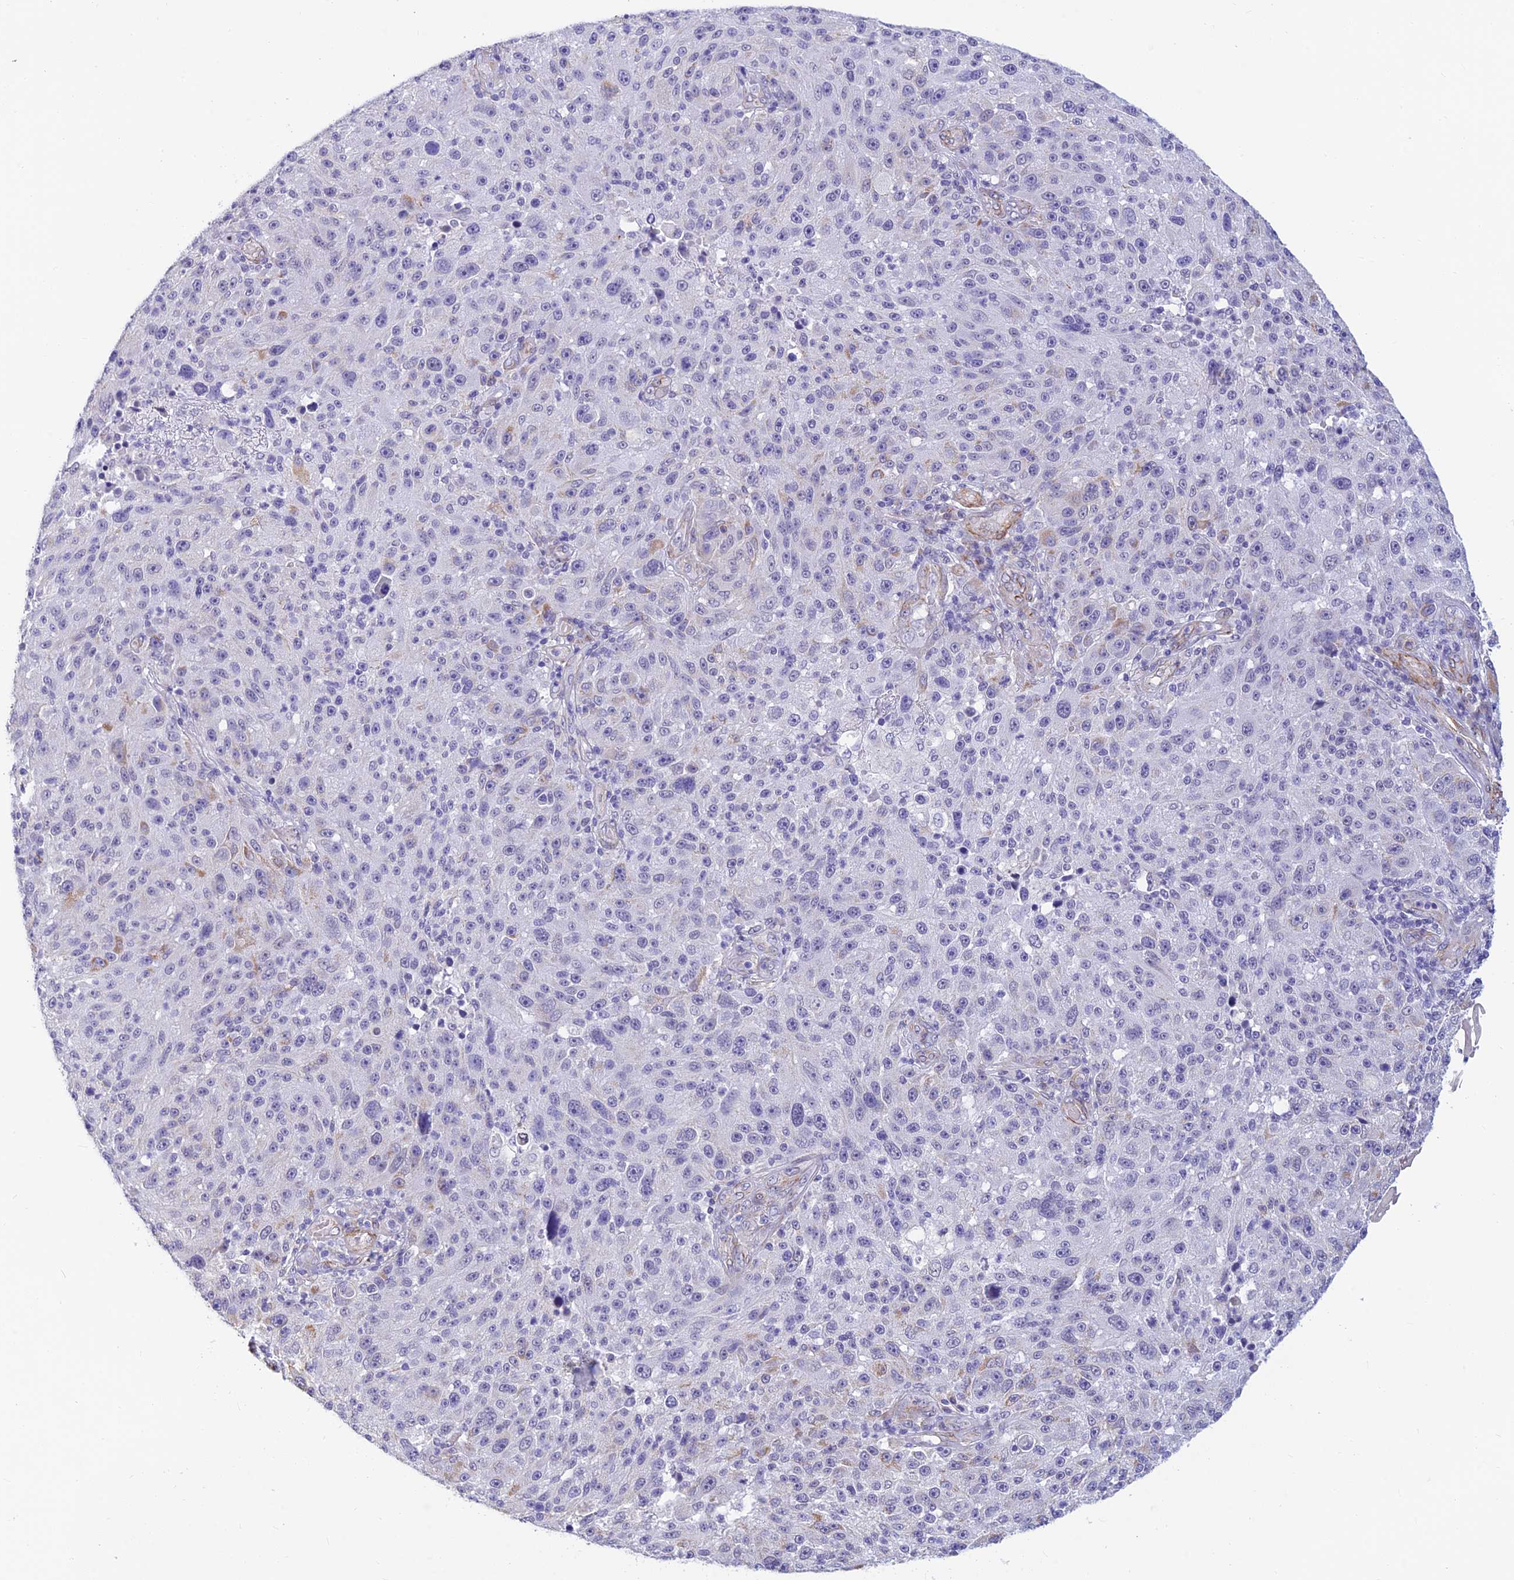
{"staining": {"intensity": "negative", "quantity": "none", "location": "none"}, "tissue": "melanoma", "cell_type": "Tumor cells", "image_type": "cancer", "snomed": [{"axis": "morphology", "description": "Malignant melanoma, NOS"}, {"axis": "topography", "description": "Skin"}], "caption": "Immunohistochemistry photomicrograph of neoplastic tissue: malignant melanoma stained with DAB shows no significant protein staining in tumor cells.", "gene": "ALDH1L2", "patient": {"sex": "male", "age": 53}}